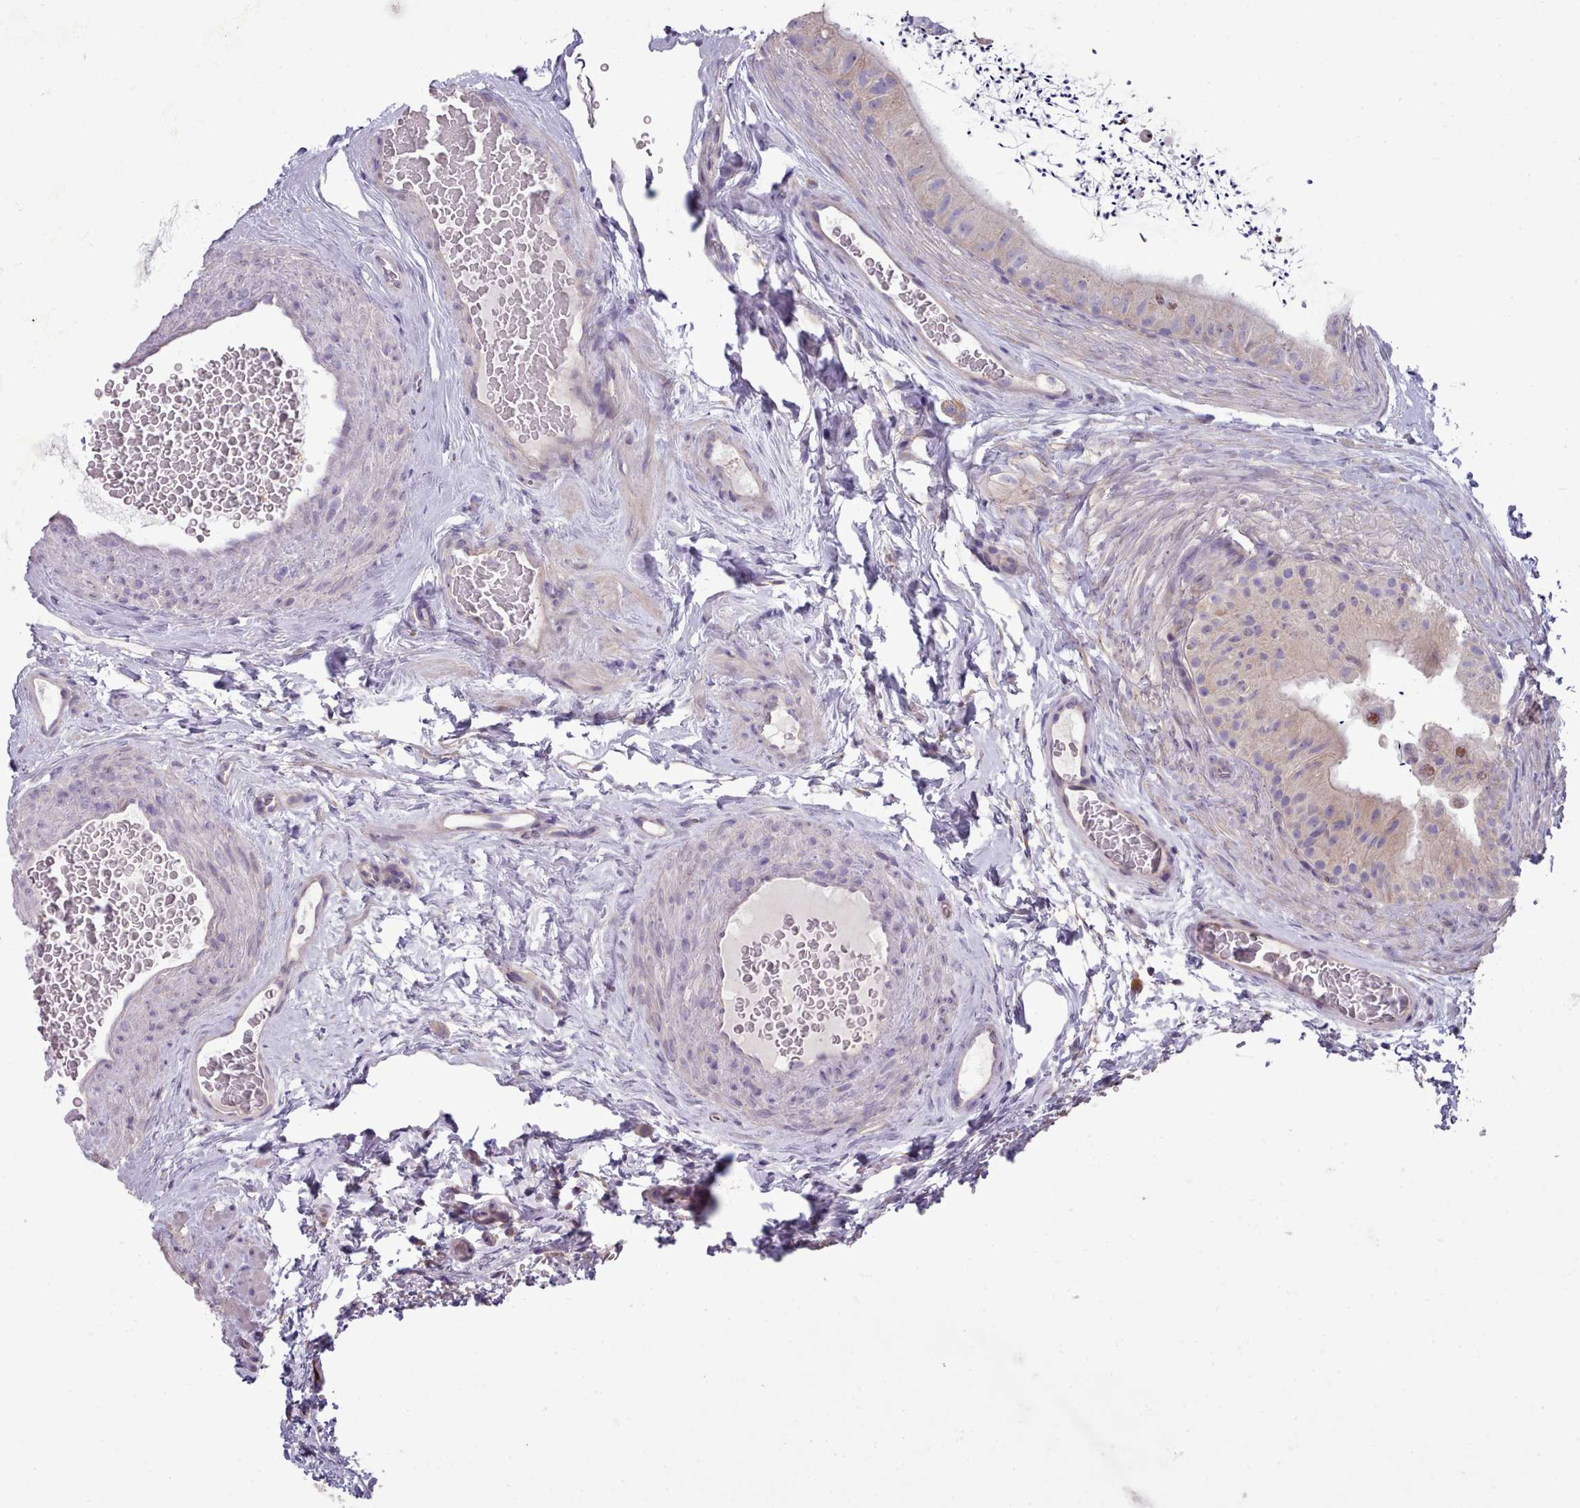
{"staining": {"intensity": "weak", "quantity": "25%-75%", "location": "cytoplasmic/membranous"}, "tissue": "epididymis", "cell_type": "Glandular cells", "image_type": "normal", "snomed": [{"axis": "morphology", "description": "Normal tissue, NOS"}, {"axis": "topography", "description": "Epididymis"}], "caption": "Epididymis stained with immunohistochemistry displays weak cytoplasmic/membranous staining in about 25%-75% of glandular cells. (IHC, brightfield microscopy, high magnification).", "gene": "DPF1", "patient": {"sex": "male", "age": 50}}